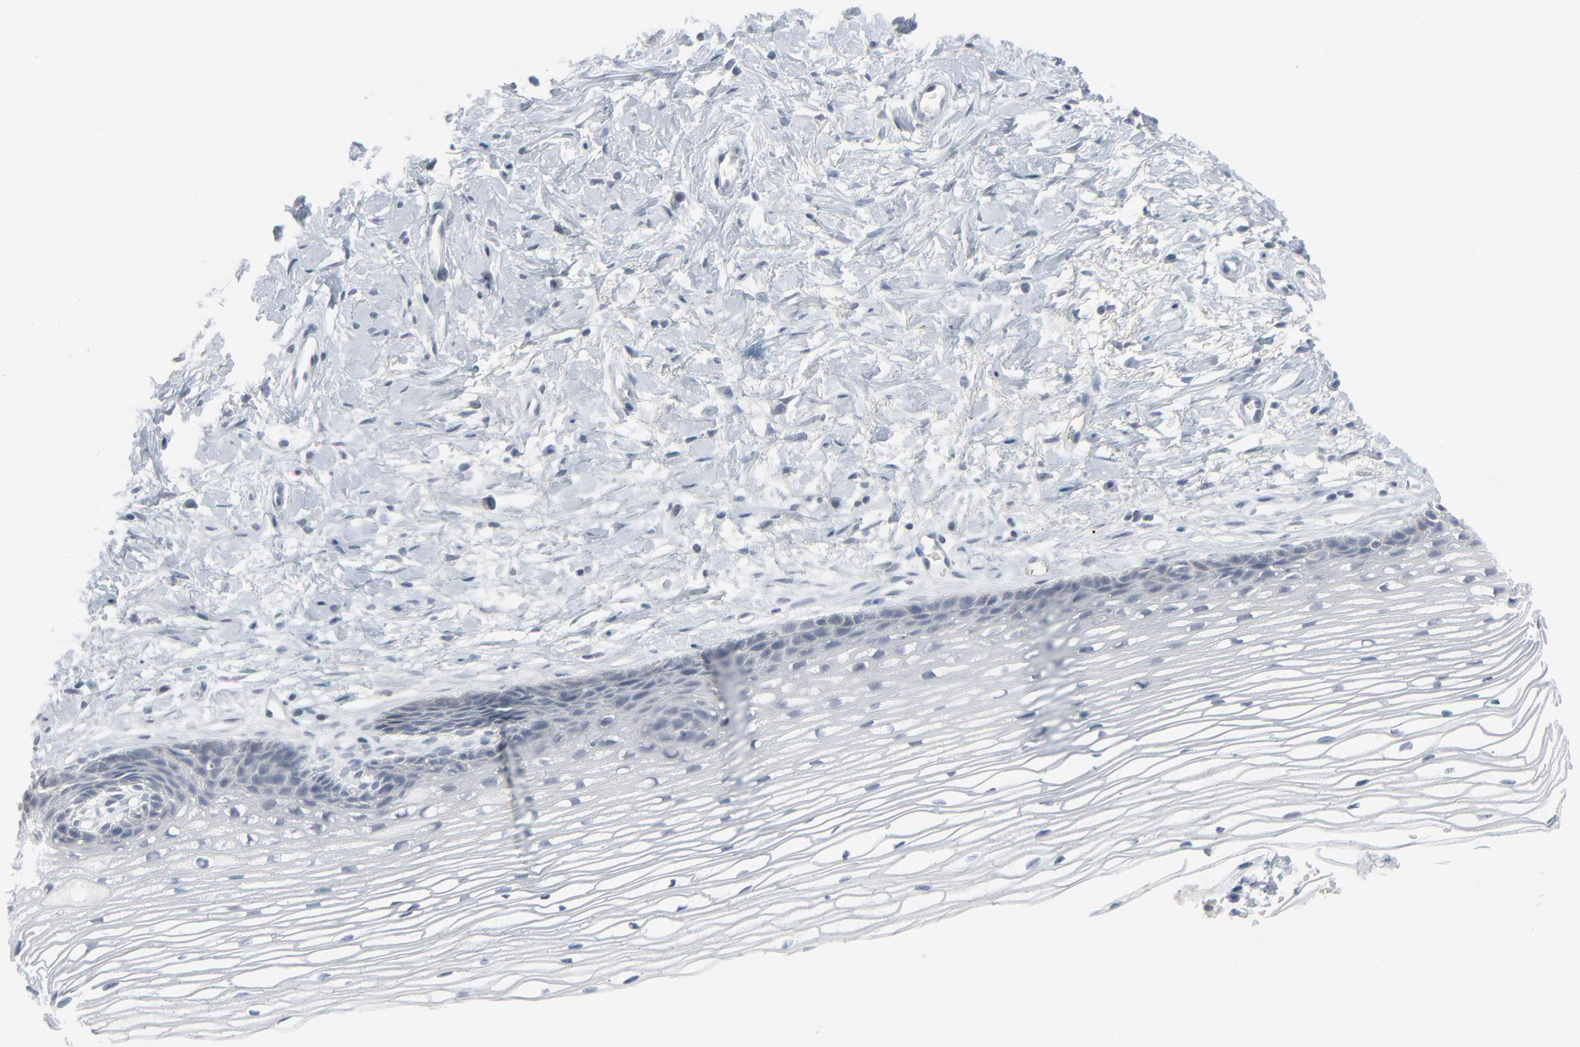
{"staining": {"intensity": "negative", "quantity": "none", "location": "none"}, "tissue": "cervix", "cell_type": "Glandular cells", "image_type": "normal", "snomed": [{"axis": "morphology", "description": "Normal tissue, NOS"}, {"axis": "topography", "description": "Cervix"}], "caption": "Protein analysis of unremarkable cervix shows no significant expression in glandular cells.", "gene": "NEUROD1", "patient": {"sex": "female", "age": 77}}